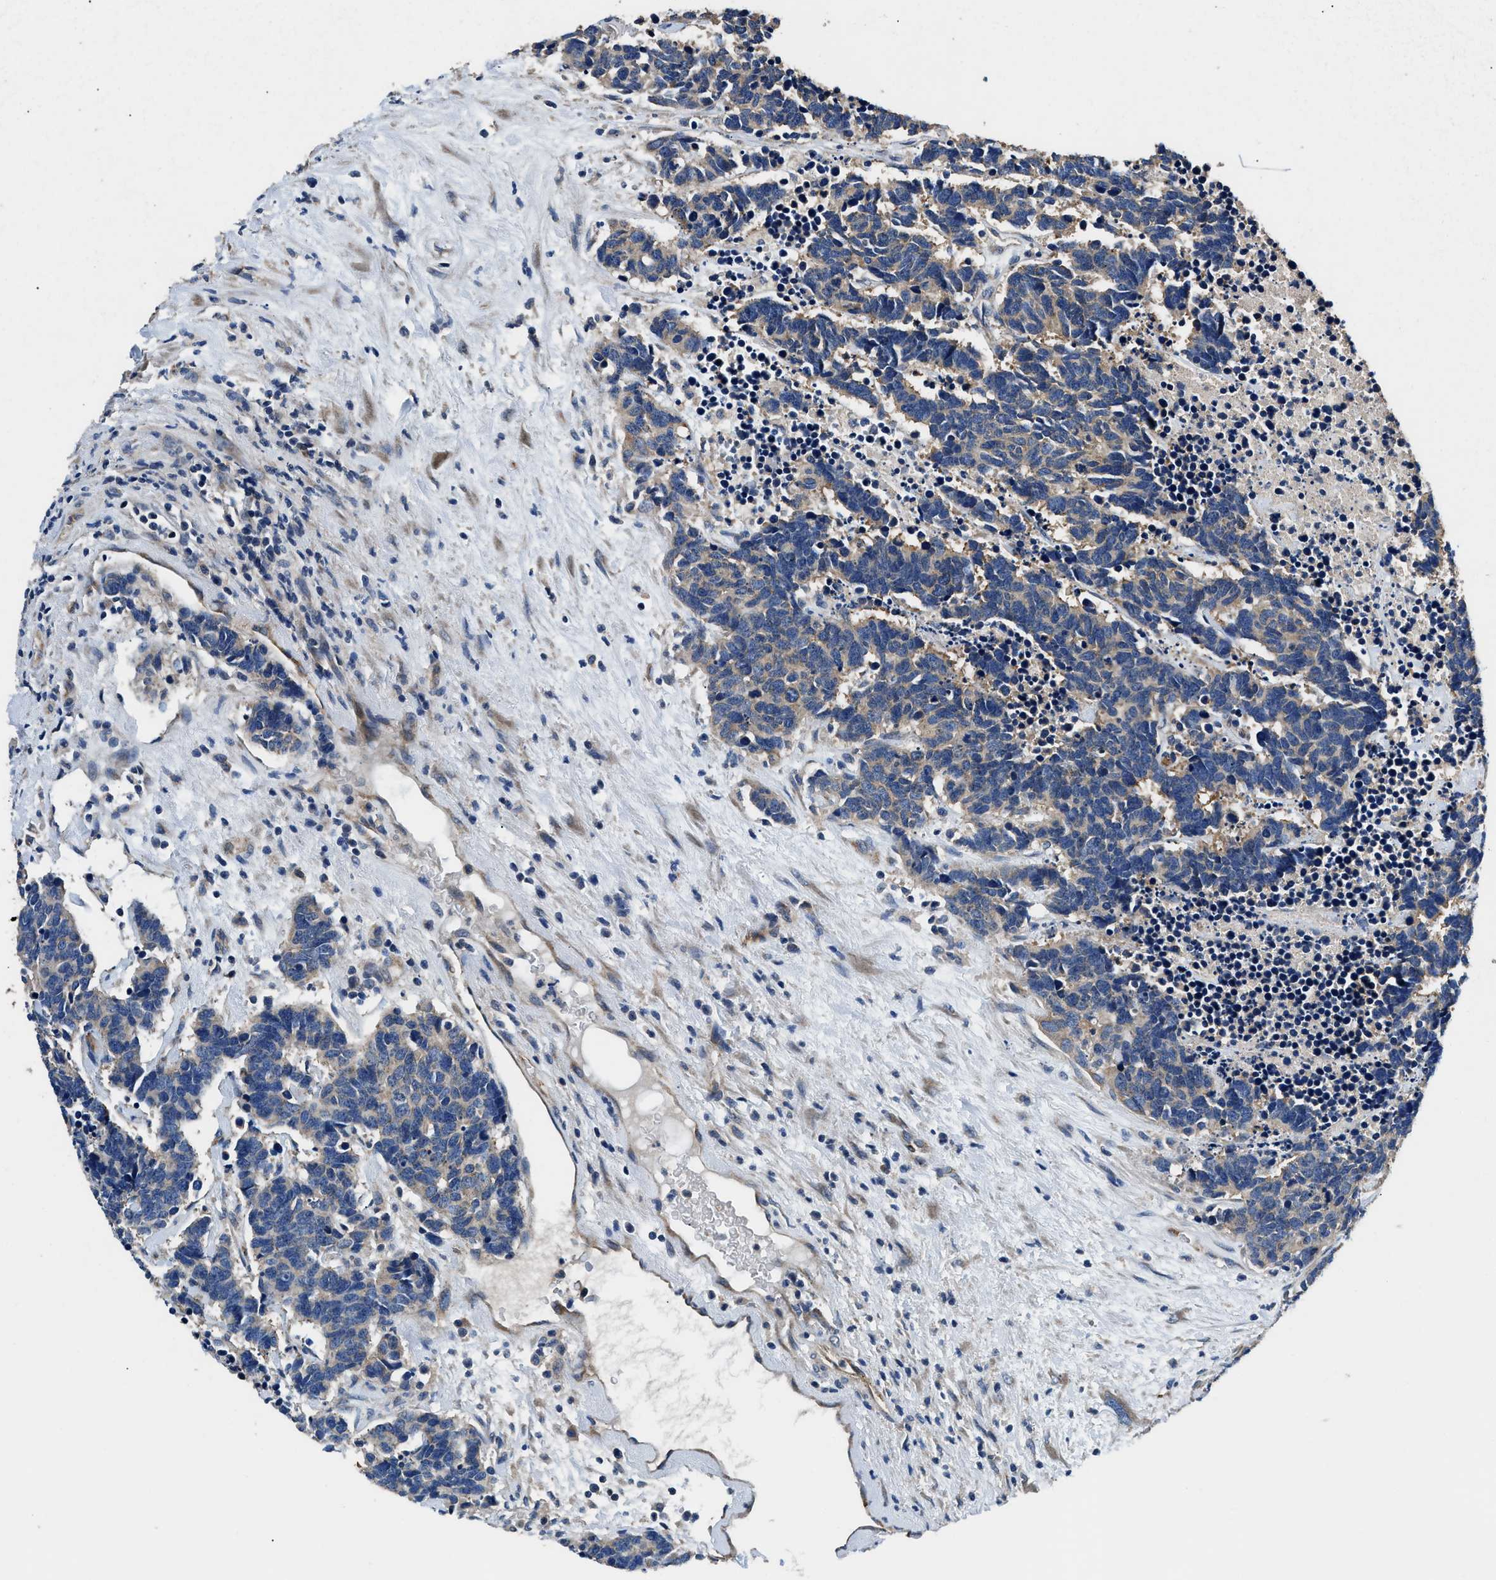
{"staining": {"intensity": "weak", "quantity": ">75%", "location": "cytoplasmic/membranous"}, "tissue": "carcinoid", "cell_type": "Tumor cells", "image_type": "cancer", "snomed": [{"axis": "morphology", "description": "Carcinoma, NOS"}, {"axis": "morphology", "description": "Carcinoid, malignant, NOS"}, {"axis": "topography", "description": "Urinary bladder"}], "caption": "Immunohistochemical staining of human carcinoid shows low levels of weak cytoplasmic/membranous protein expression in about >75% of tumor cells.", "gene": "DHRS7B", "patient": {"sex": "male", "age": 57}}